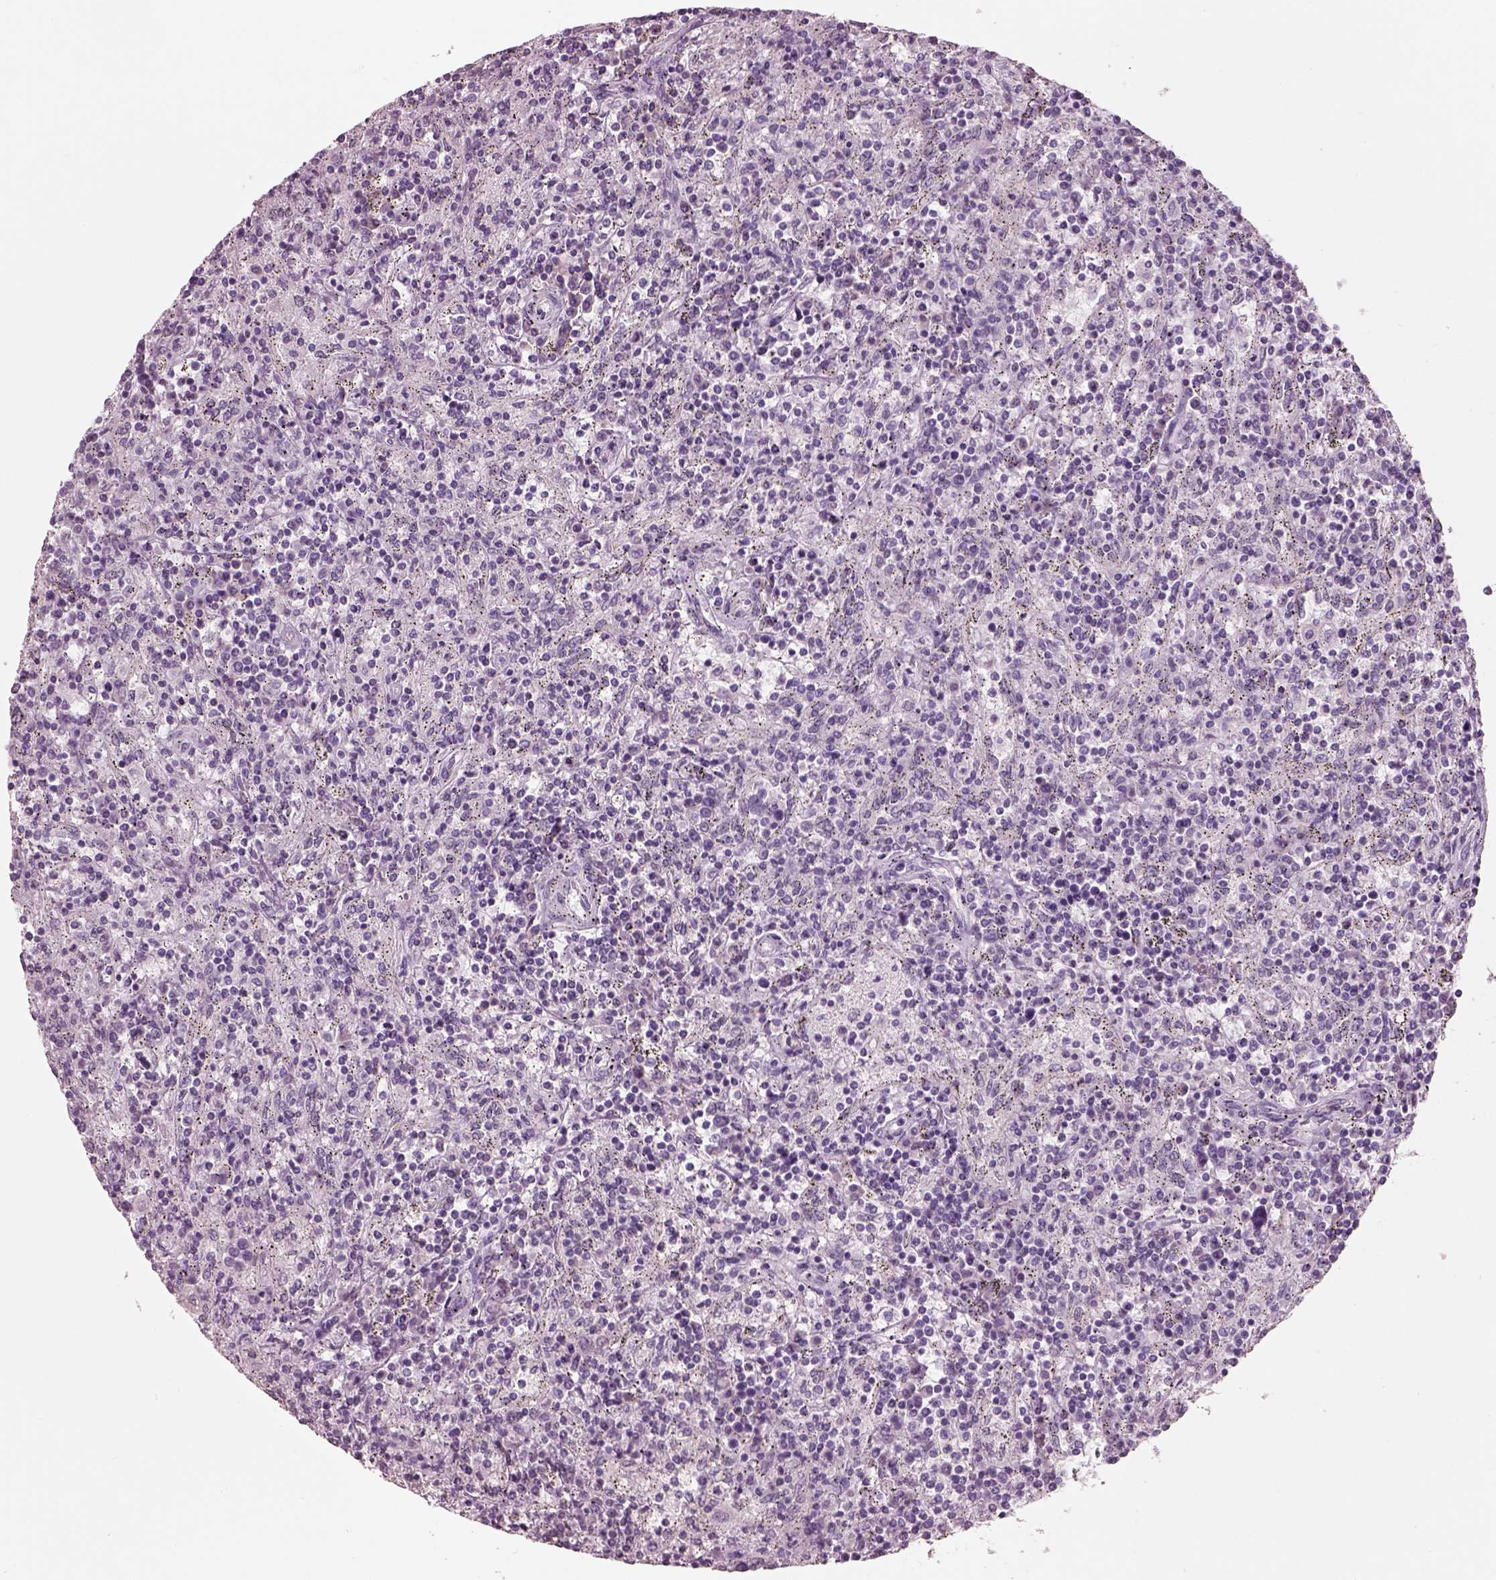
{"staining": {"intensity": "negative", "quantity": "none", "location": "none"}, "tissue": "lymphoma", "cell_type": "Tumor cells", "image_type": "cancer", "snomed": [{"axis": "morphology", "description": "Malignant lymphoma, non-Hodgkin's type, Low grade"}, {"axis": "topography", "description": "Spleen"}], "caption": "IHC photomicrograph of malignant lymphoma, non-Hodgkin's type (low-grade) stained for a protein (brown), which demonstrates no positivity in tumor cells.", "gene": "SLC27A2", "patient": {"sex": "male", "age": 62}}